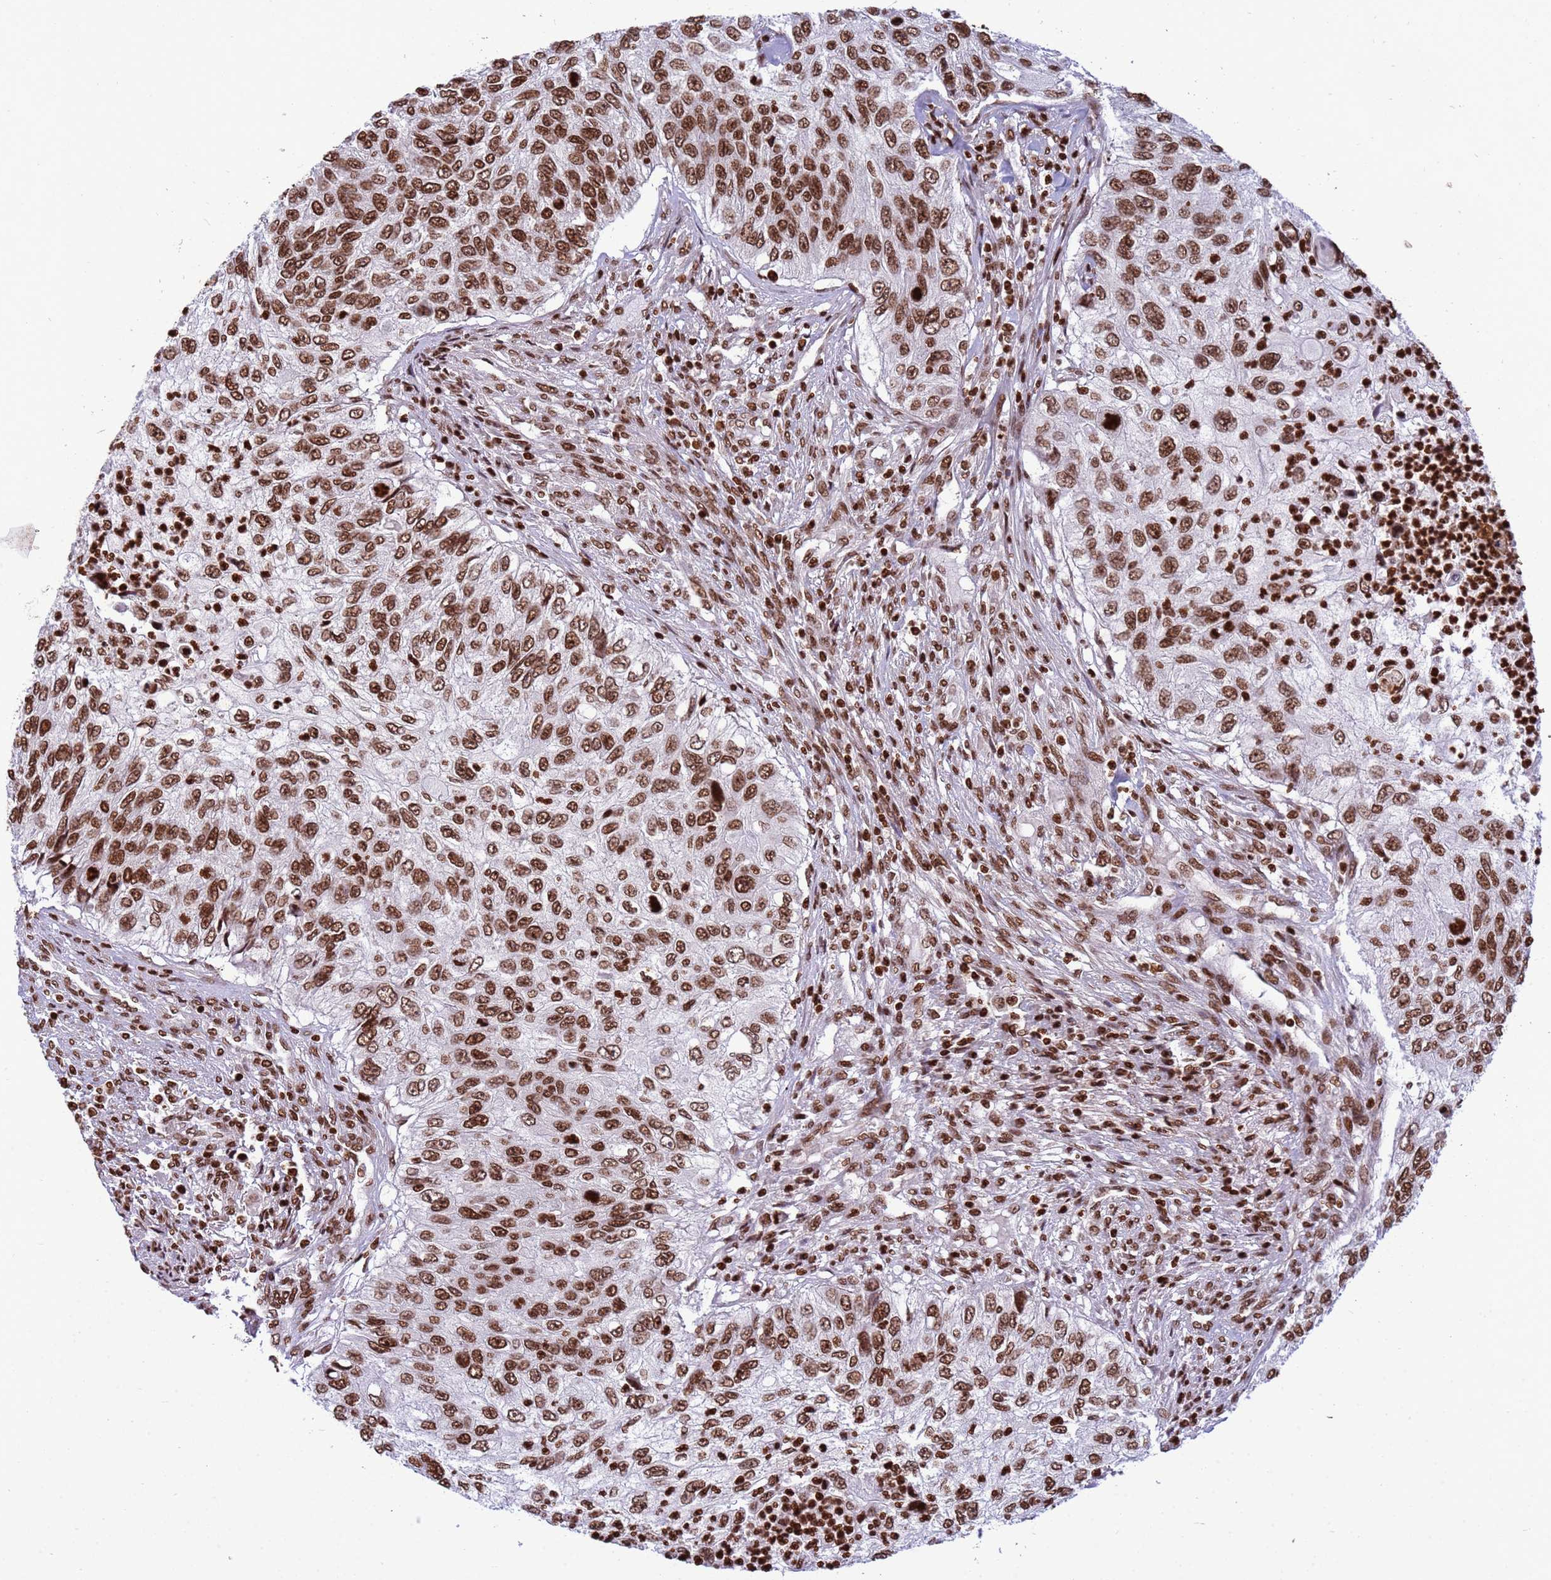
{"staining": {"intensity": "strong", "quantity": ">75%", "location": "nuclear"}, "tissue": "urothelial cancer", "cell_type": "Tumor cells", "image_type": "cancer", "snomed": [{"axis": "morphology", "description": "Urothelial carcinoma, High grade"}, {"axis": "topography", "description": "Urinary bladder"}], "caption": "An image showing strong nuclear positivity in approximately >75% of tumor cells in urothelial cancer, as visualized by brown immunohistochemical staining.", "gene": "H3-3B", "patient": {"sex": "female", "age": 60}}